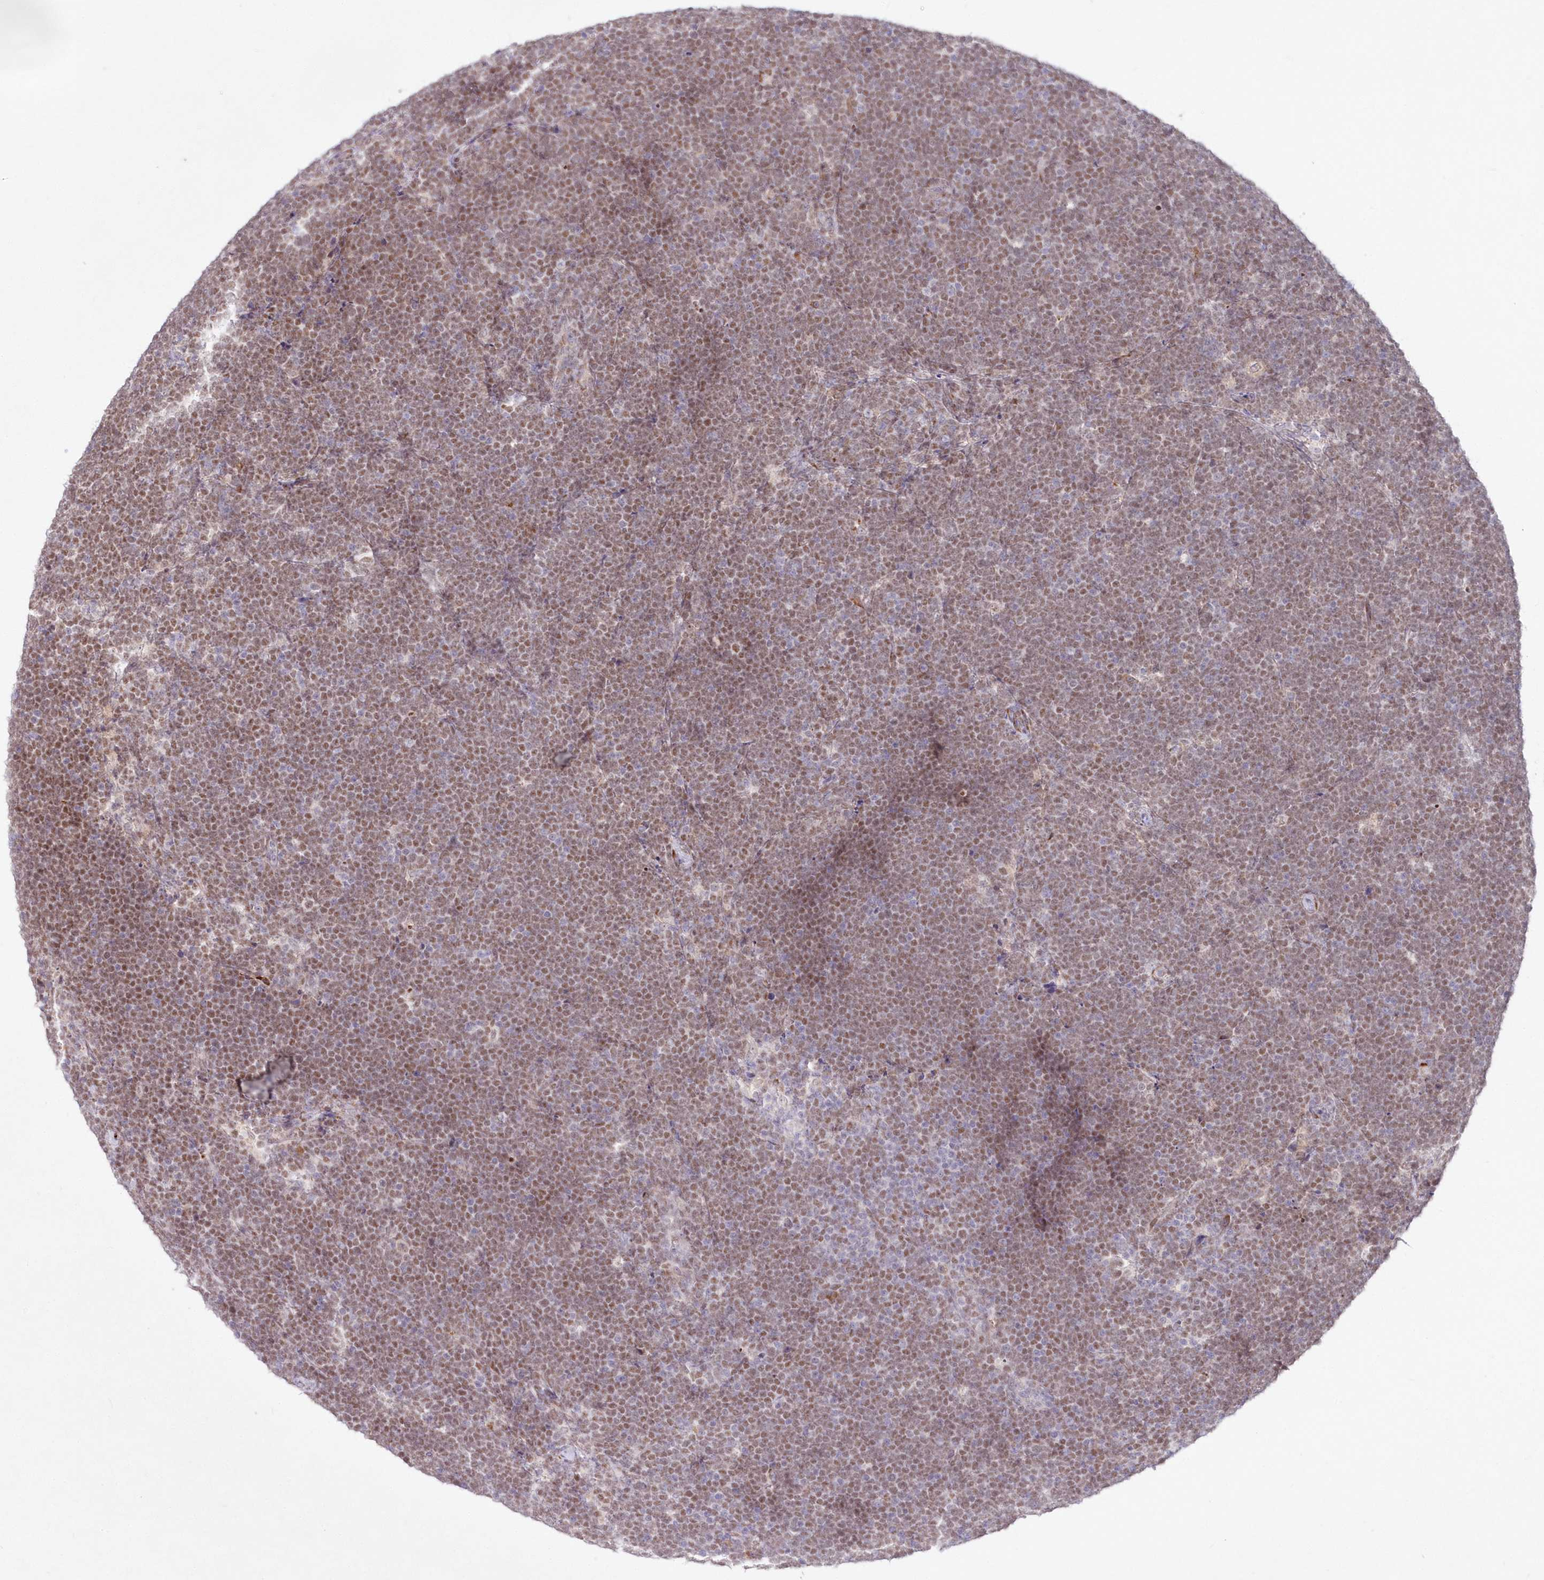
{"staining": {"intensity": "moderate", "quantity": ">75%", "location": "nuclear"}, "tissue": "lymphoma", "cell_type": "Tumor cells", "image_type": "cancer", "snomed": [{"axis": "morphology", "description": "Malignant lymphoma, non-Hodgkin's type, High grade"}, {"axis": "topography", "description": "Lymph node"}], "caption": "This is an image of immunohistochemistry staining of malignant lymphoma, non-Hodgkin's type (high-grade), which shows moderate positivity in the nuclear of tumor cells.", "gene": "LDB1", "patient": {"sex": "male", "age": 13}}